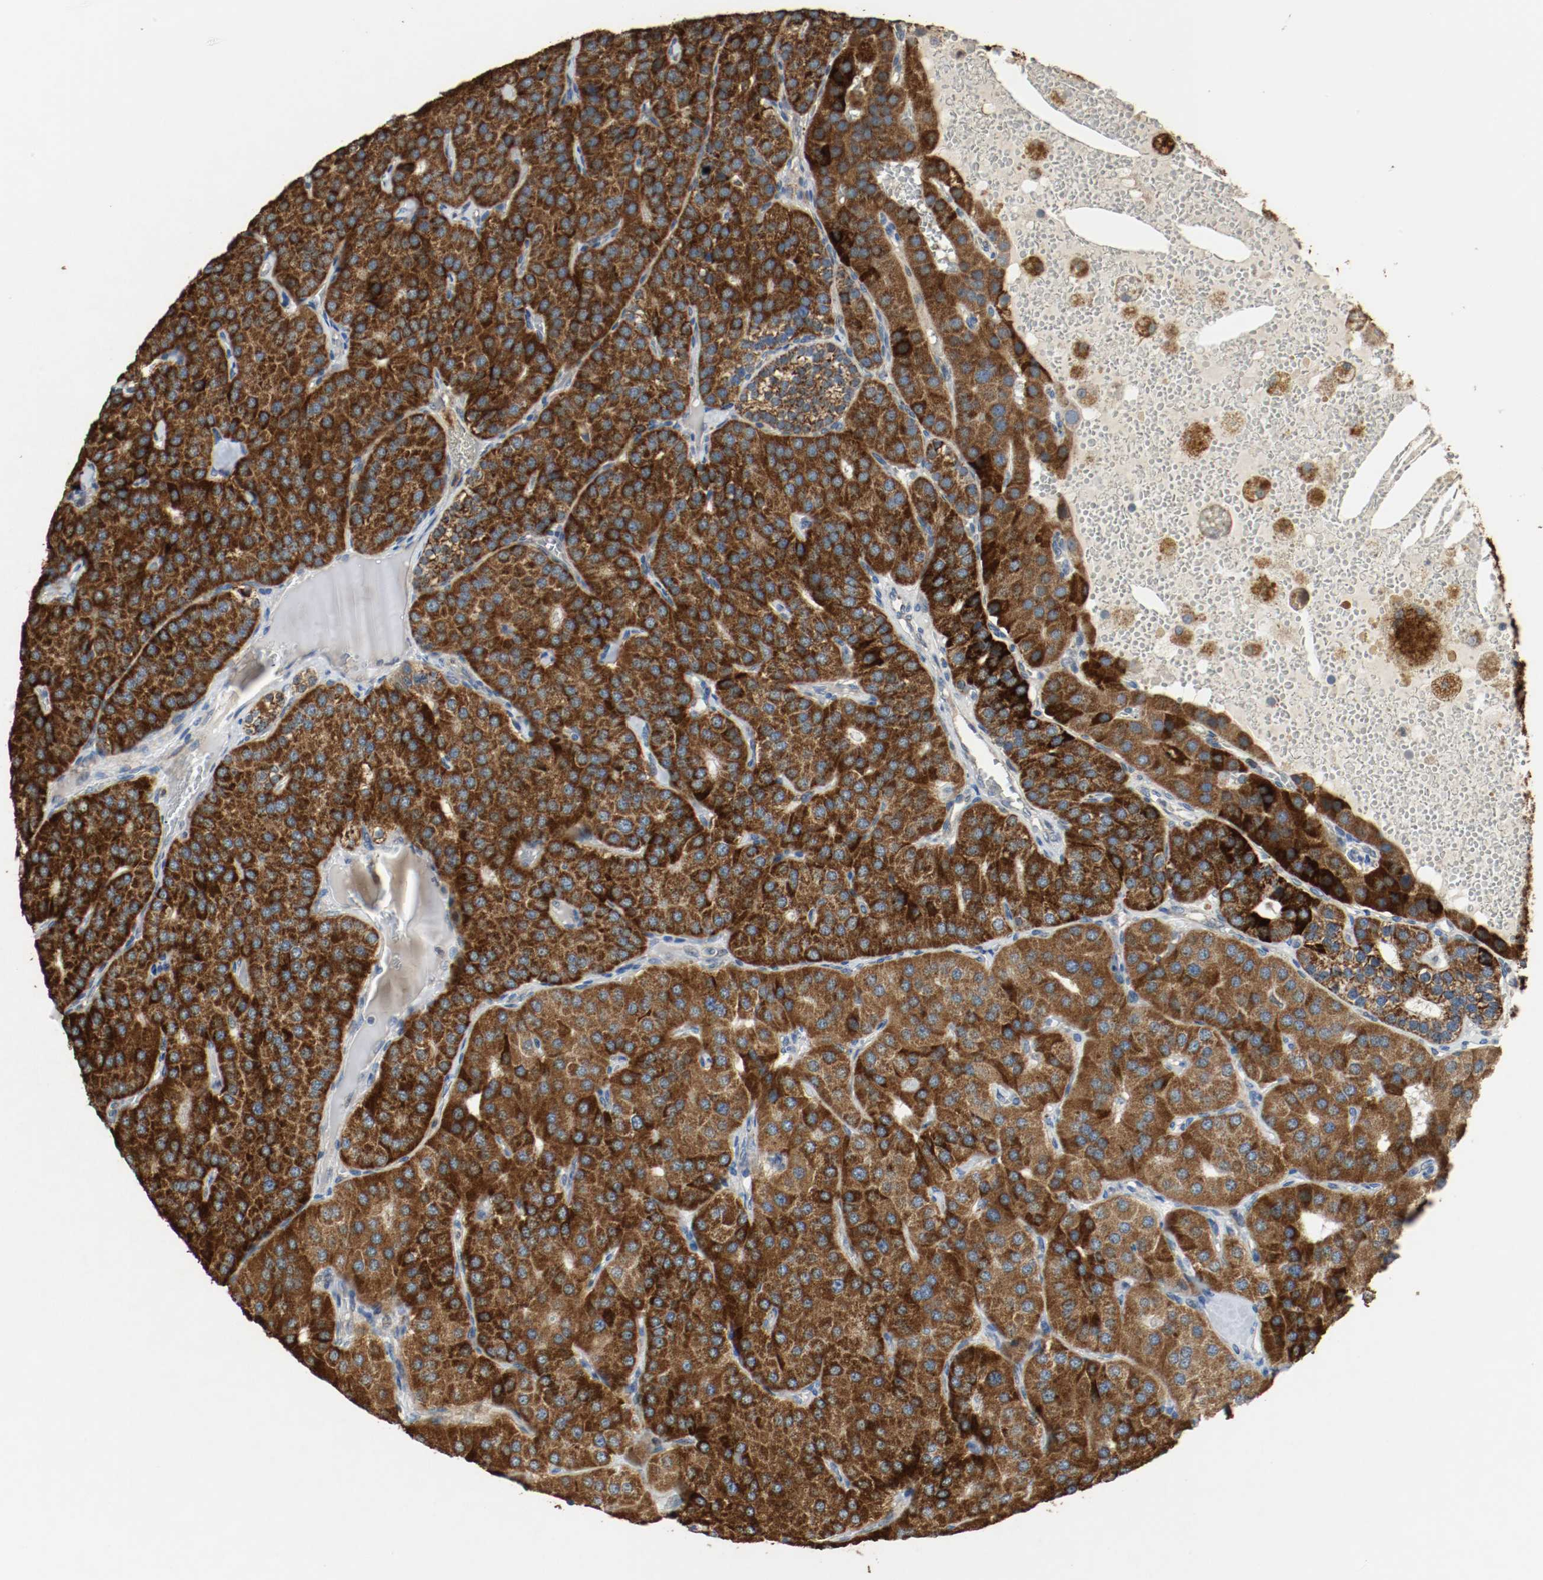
{"staining": {"intensity": "strong", "quantity": ">75%", "location": "cytoplasmic/membranous"}, "tissue": "parathyroid gland", "cell_type": "Glandular cells", "image_type": "normal", "snomed": [{"axis": "morphology", "description": "Normal tissue, NOS"}, {"axis": "morphology", "description": "Adenoma, NOS"}, {"axis": "topography", "description": "Parathyroid gland"}], "caption": "Strong cytoplasmic/membranous positivity for a protein is seen in about >75% of glandular cells of benign parathyroid gland using immunohistochemistry.", "gene": "ALDH4A1", "patient": {"sex": "female", "age": 86}}